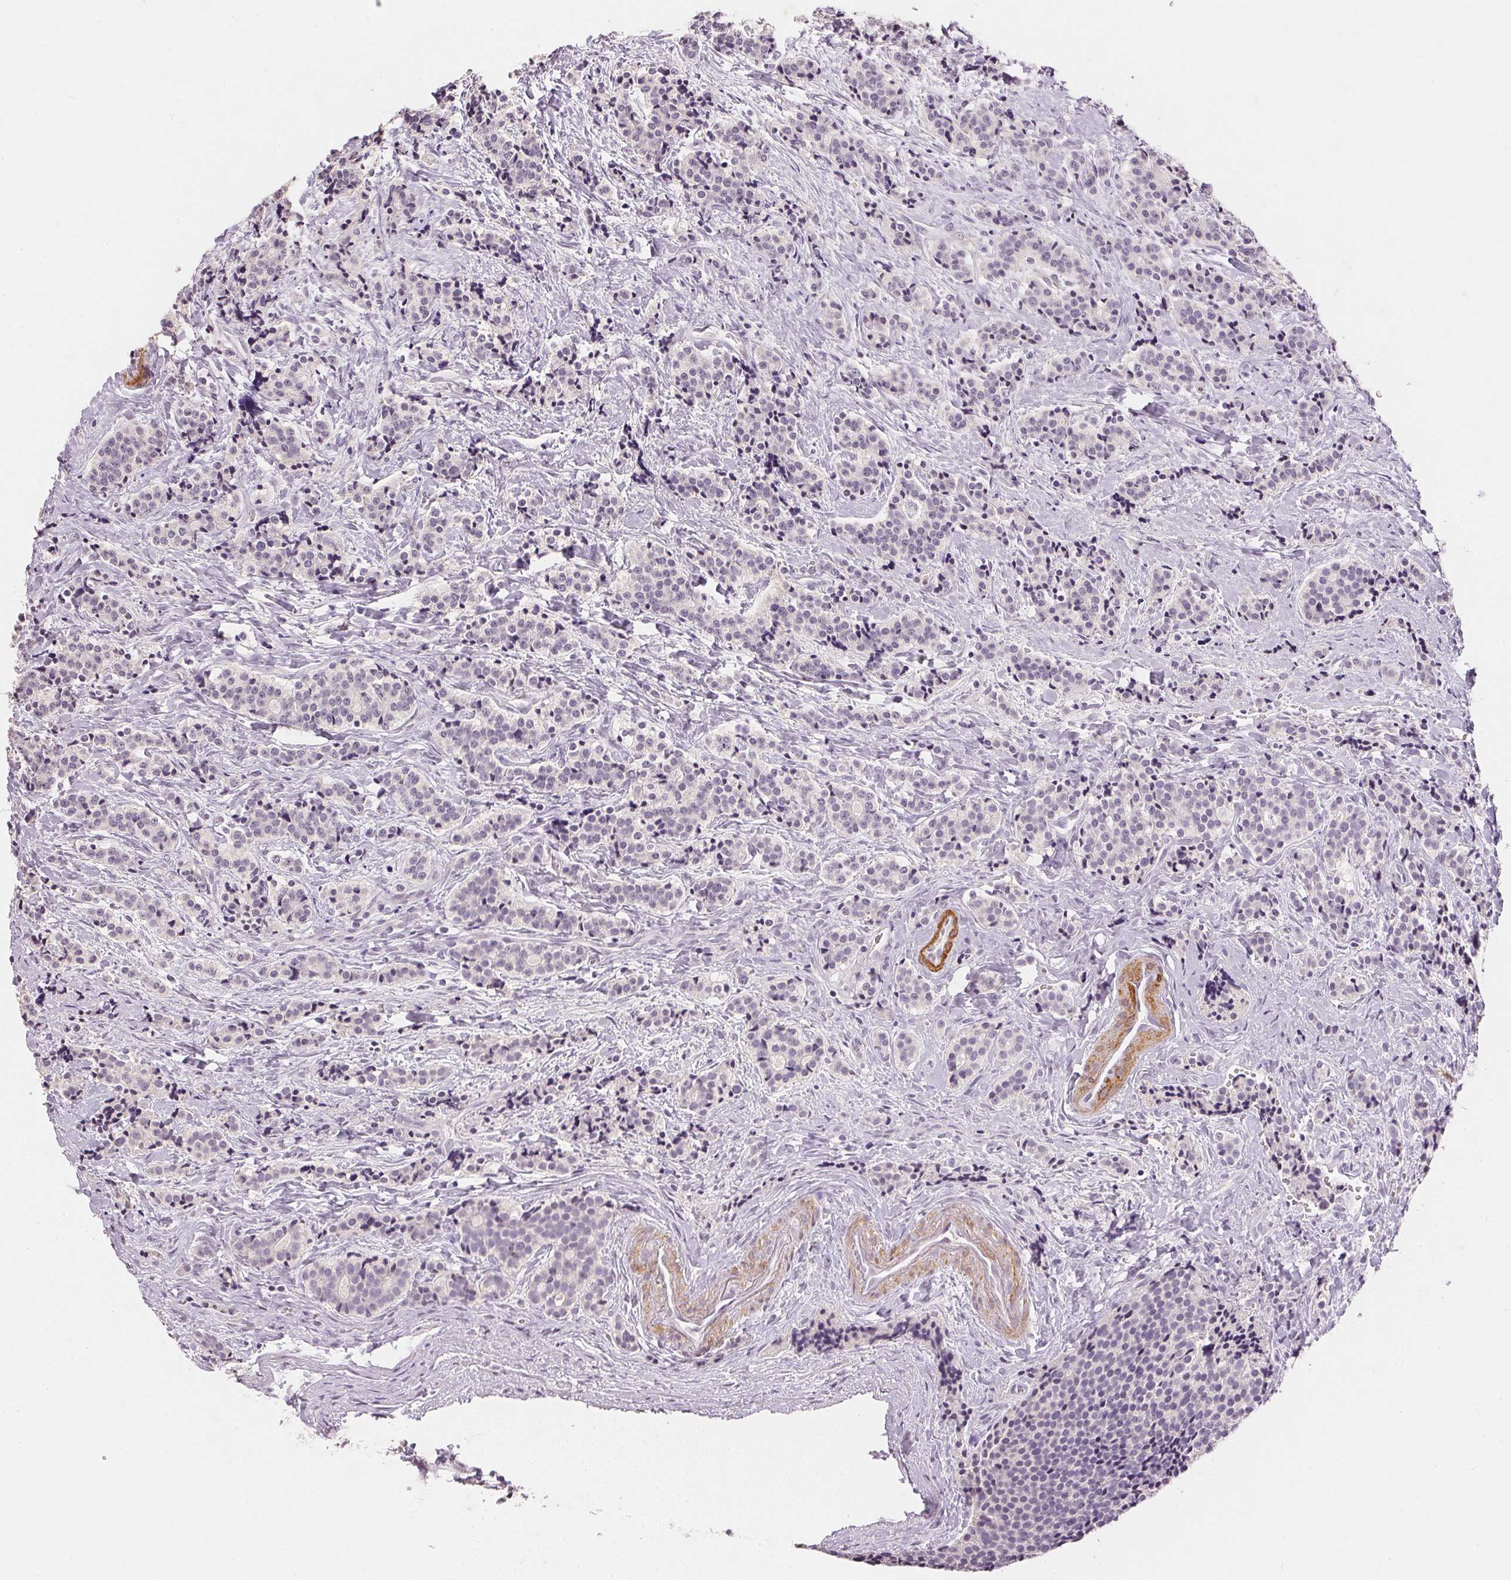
{"staining": {"intensity": "negative", "quantity": "none", "location": "none"}, "tissue": "carcinoid", "cell_type": "Tumor cells", "image_type": "cancer", "snomed": [{"axis": "morphology", "description": "Carcinoid, malignant, NOS"}, {"axis": "topography", "description": "Small intestine"}], "caption": "IHC of human malignant carcinoid displays no staining in tumor cells.", "gene": "SMTN", "patient": {"sex": "female", "age": 73}}